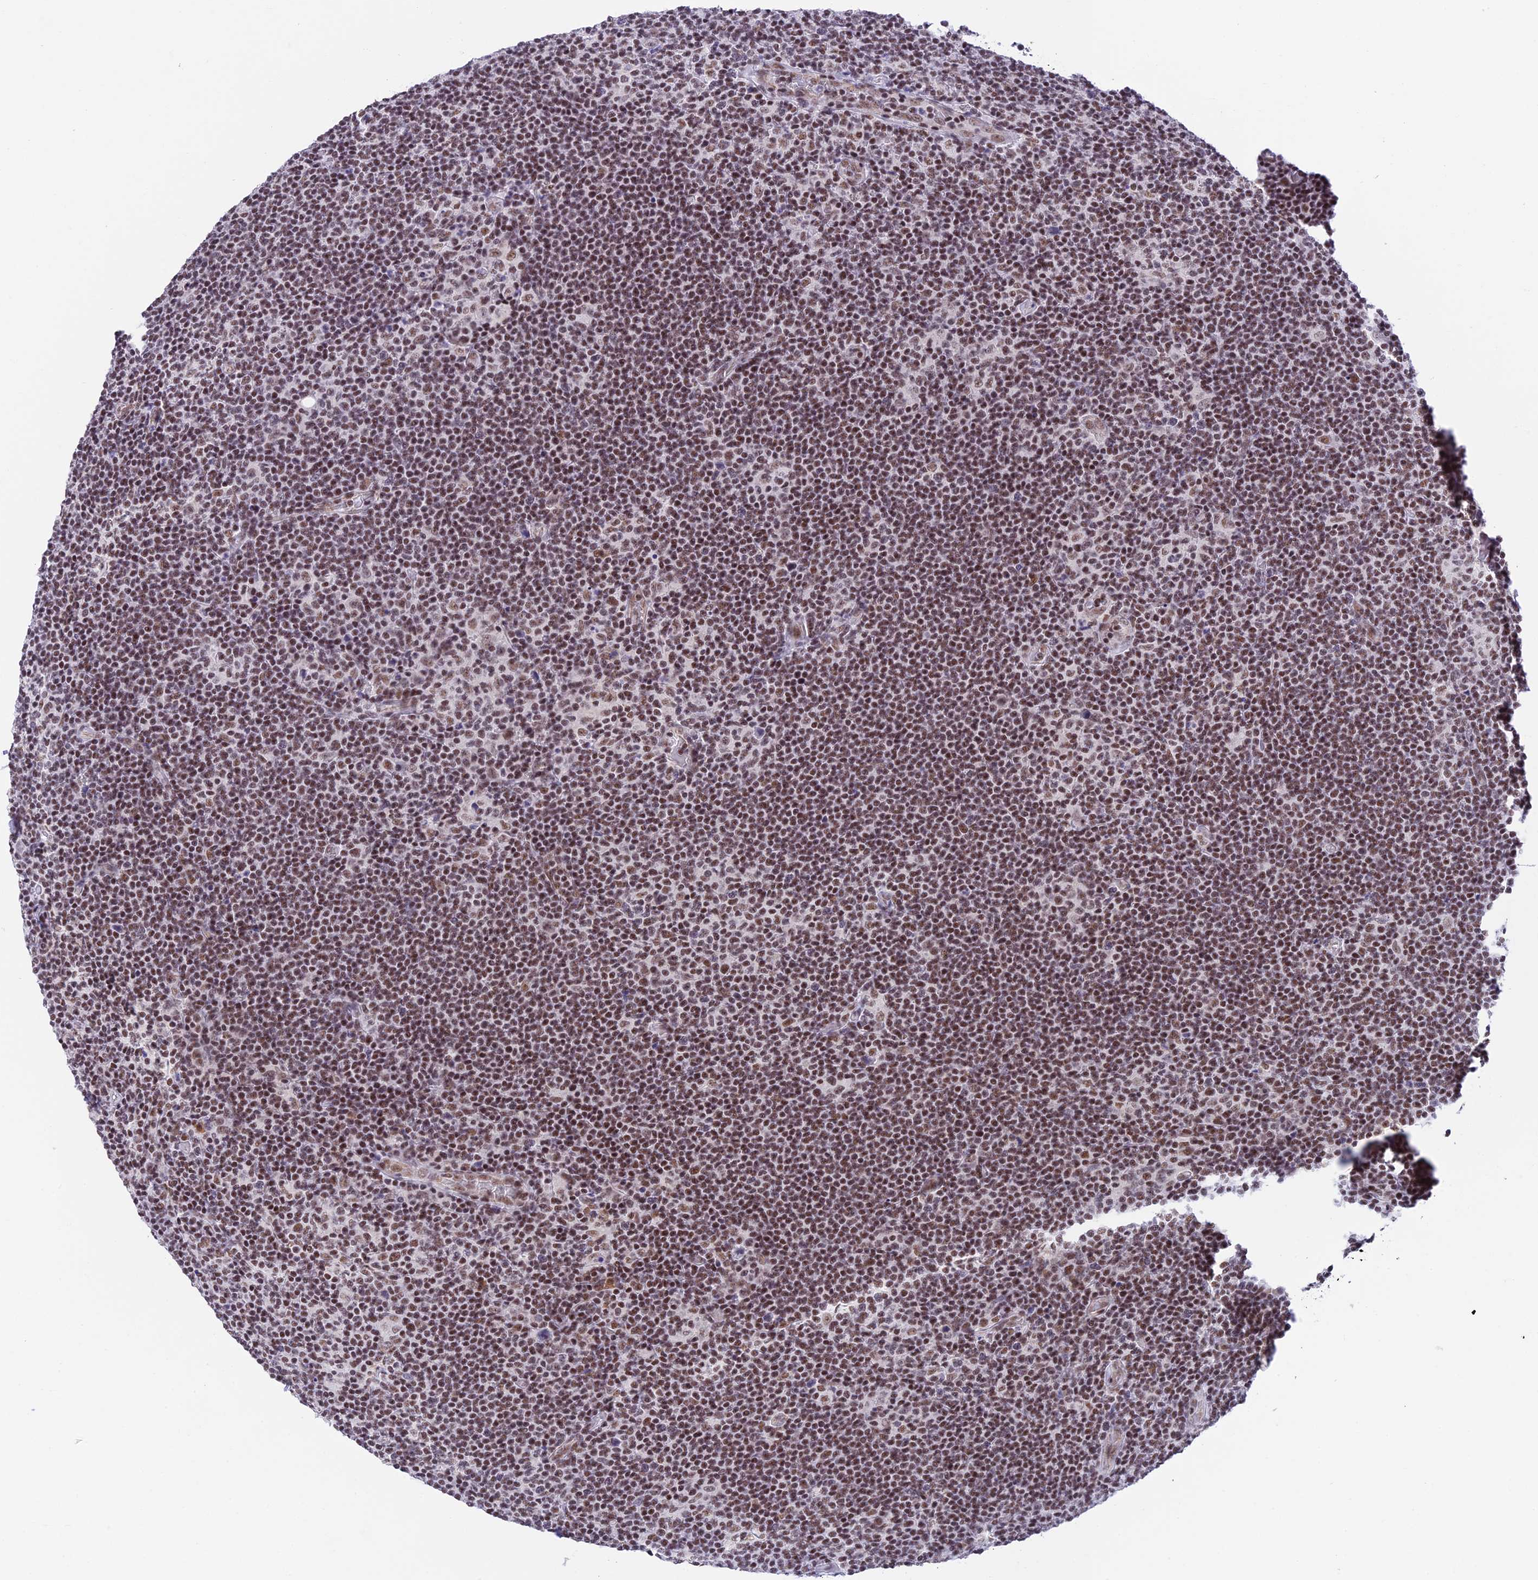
{"staining": {"intensity": "negative", "quantity": "none", "location": "none"}, "tissue": "lymphoma", "cell_type": "Tumor cells", "image_type": "cancer", "snomed": [{"axis": "morphology", "description": "Hodgkin's disease, NOS"}, {"axis": "topography", "description": "Lymph node"}], "caption": "Immunohistochemistry photomicrograph of neoplastic tissue: lymphoma stained with DAB (3,3'-diaminobenzidine) shows no significant protein positivity in tumor cells.", "gene": "THAP11", "patient": {"sex": "female", "age": 57}}